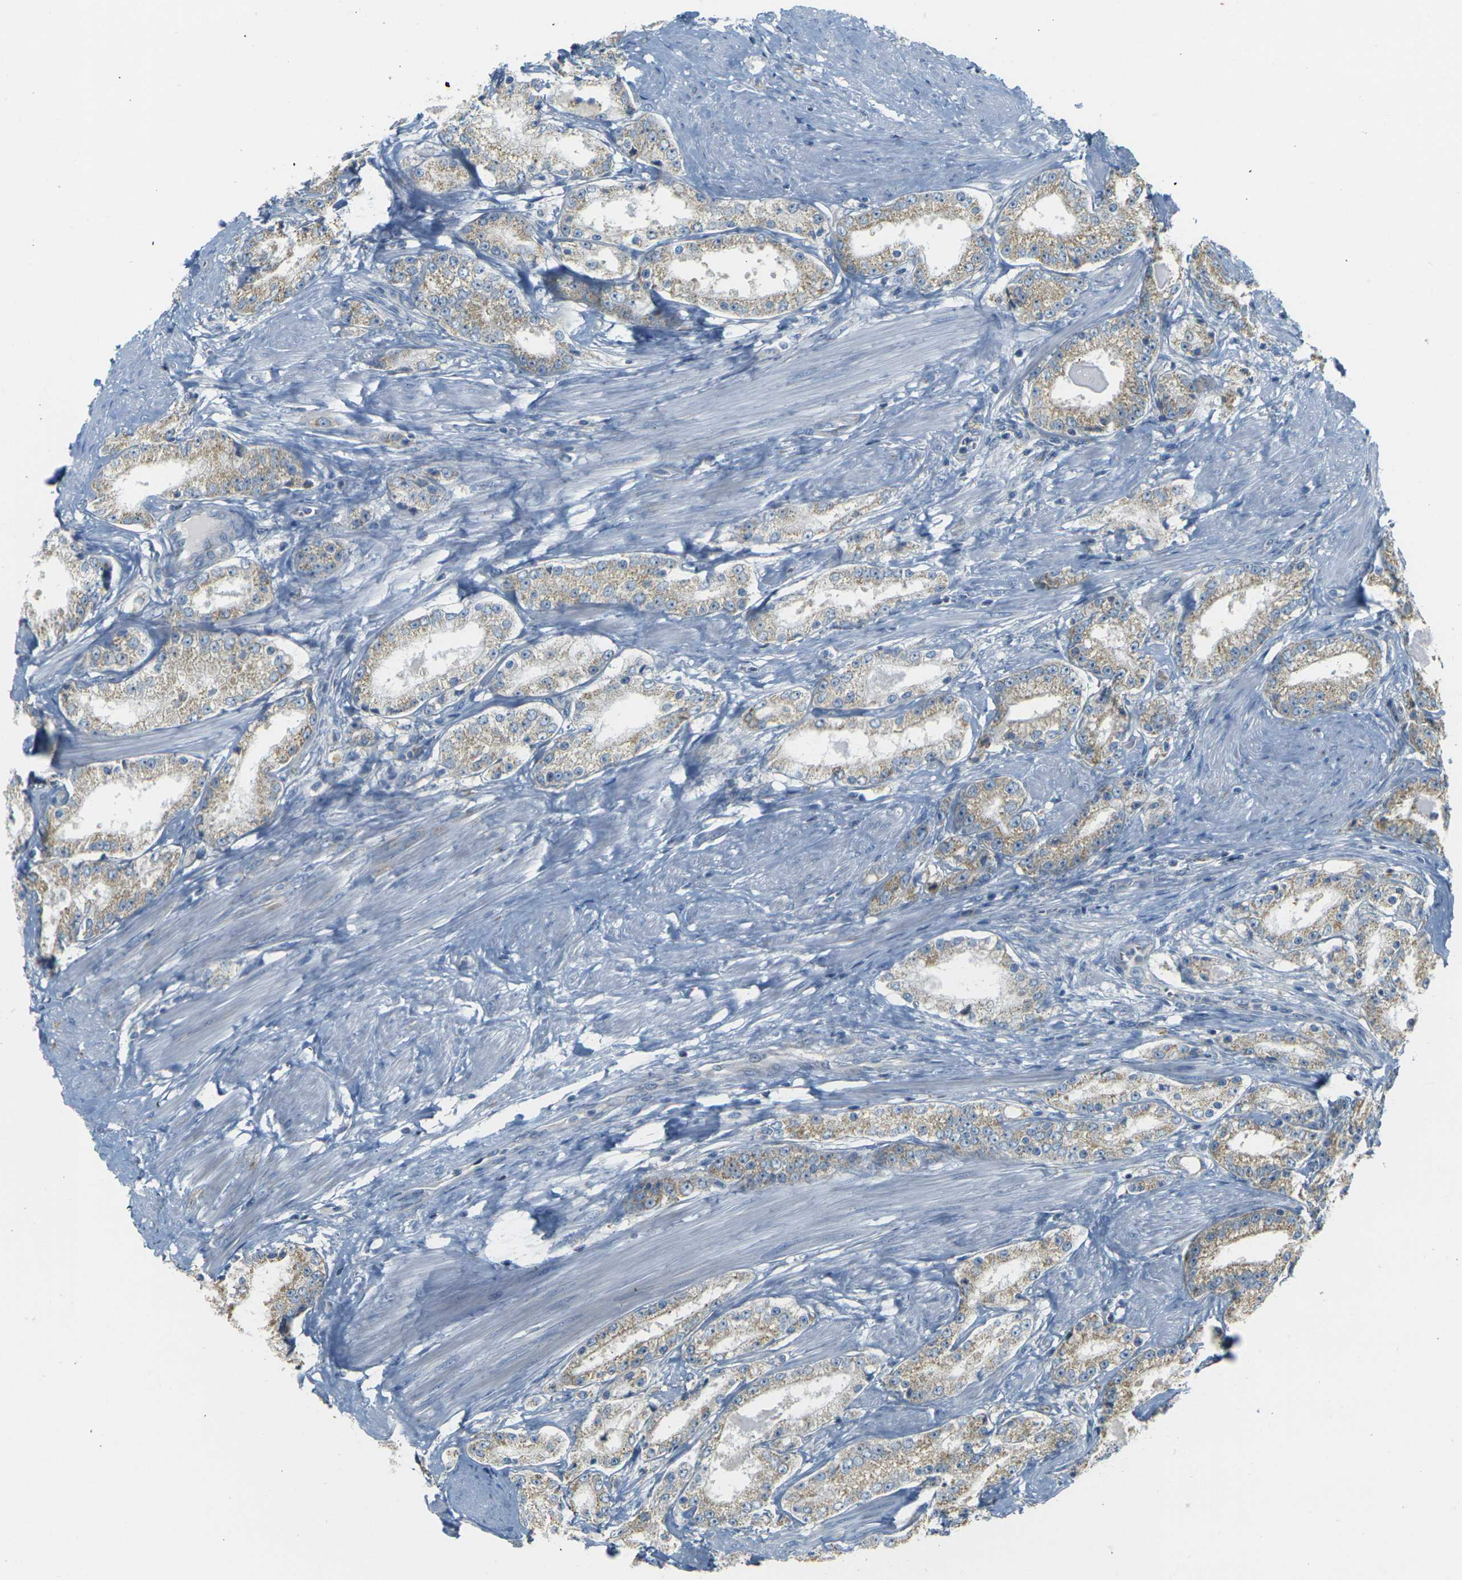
{"staining": {"intensity": "weak", "quantity": ">75%", "location": "cytoplasmic/membranous"}, "tissue": "prostate cancer", "cell_type": "Tumor cells", "image_type": "cancer", "snomed": [{"axis": "morphology", "description": "Adenocarcinoma, Low grade"}, {"axis": "topography", "description": "Prostate"}], "caption": "A brown stain shows weak cytoplasmic/membranous expression of a protein in adenocarcinoma (low-grade) (prostate) tumor cells.", "gene": "PARD6B", "patient": {"sex": "male", "age": 63}}